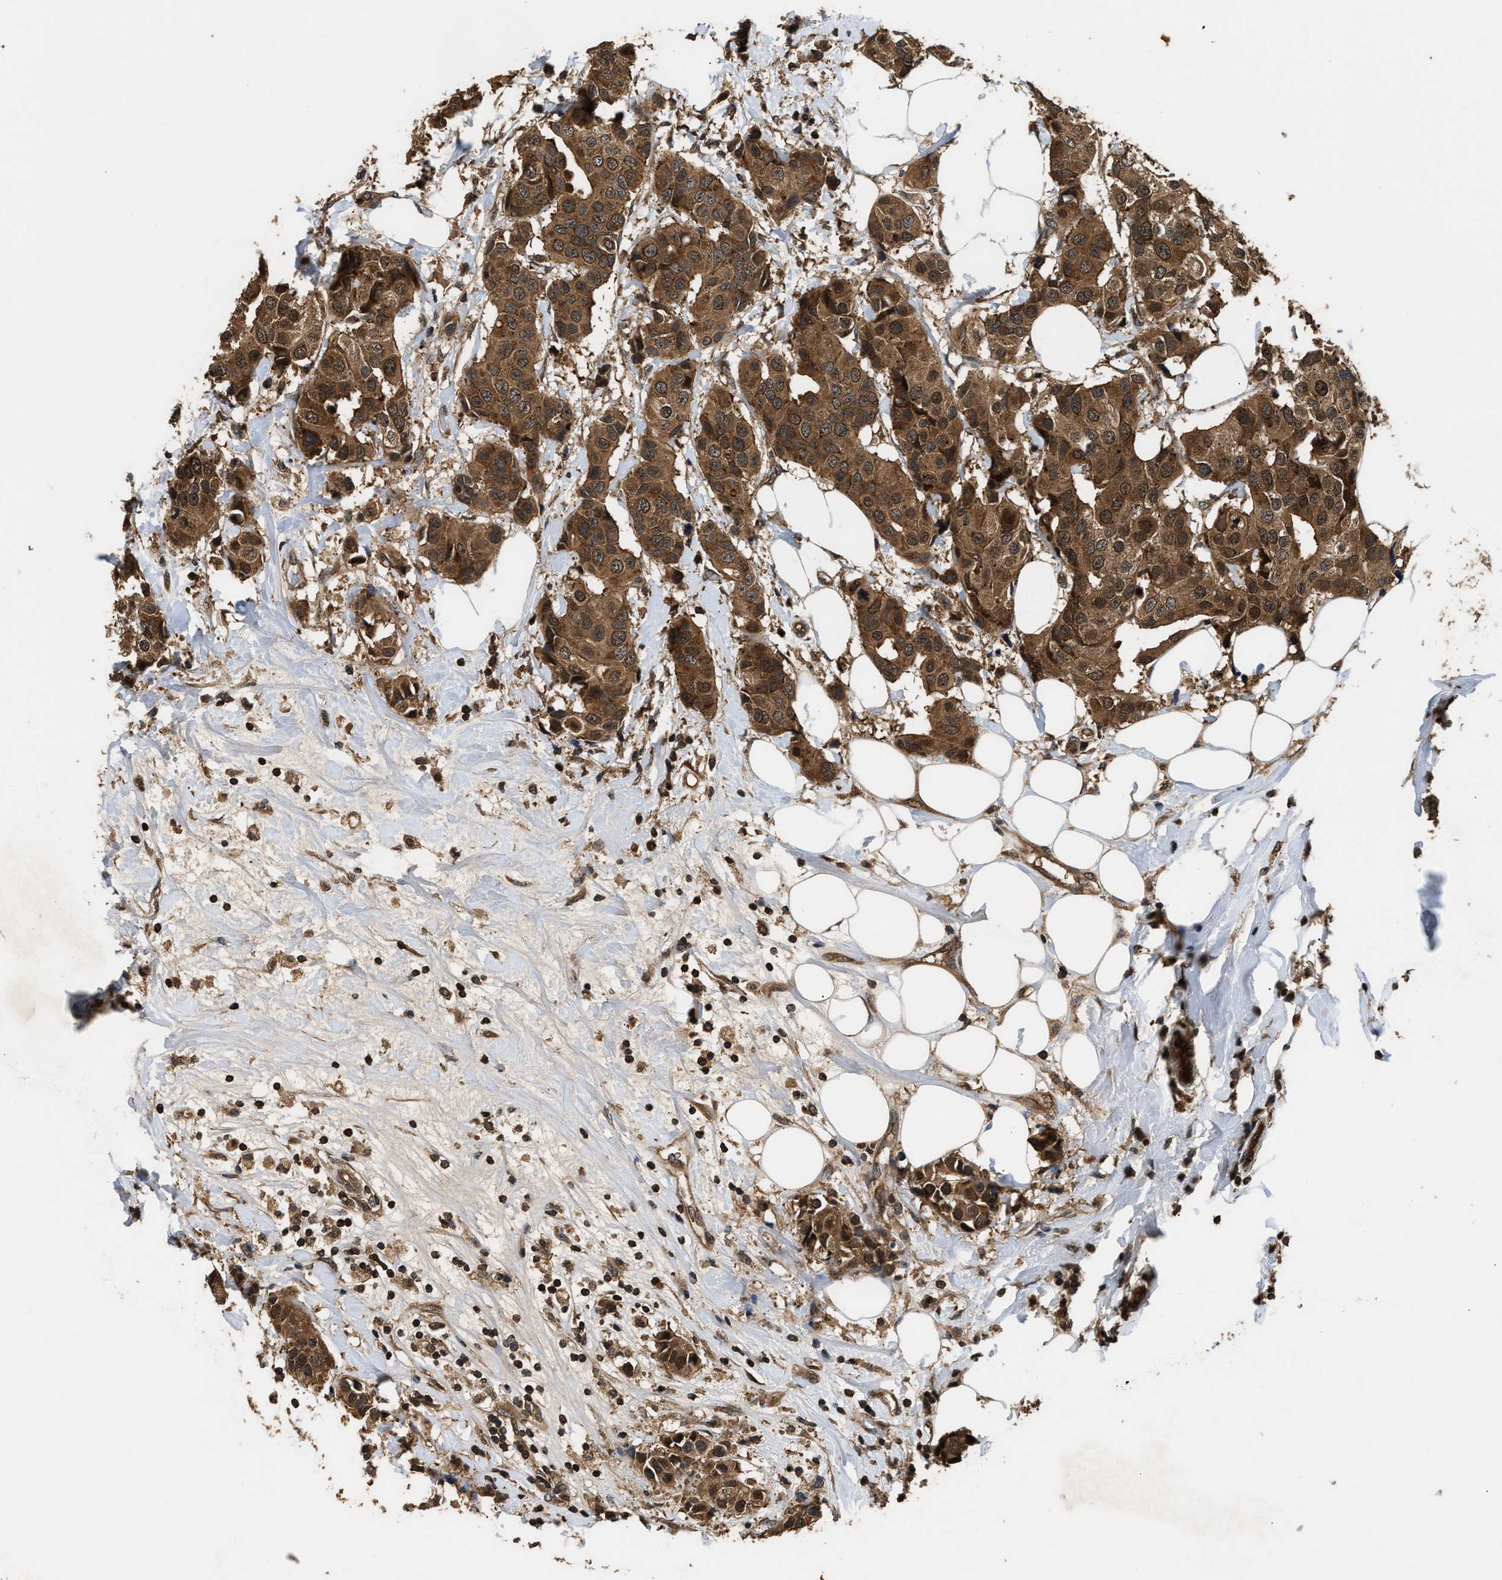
{"staining": {"intensity": "strong", "quantity": ">75%", "location": "cytoplasmic/membranous"}, "tissue": "breast cancer", "cell_type": "Tumor cells", "image_type": "cancer", "snomed": [{"axis": "morphology", "description": "Normal tissue, NOS"}, {"axis": "morphology", "description": "Duct carcinoma"}, {"axis": "topography", "description": "Breast"}], "caption": "A histopathology image showing strong cytoplasmic/membranous positivity in about >75% of tumor cells in breast cancer, as visualized by brown immunohistochemical staining.", "gene": "DNAJC2", "patient": {"sex": "female", "age": 39}}